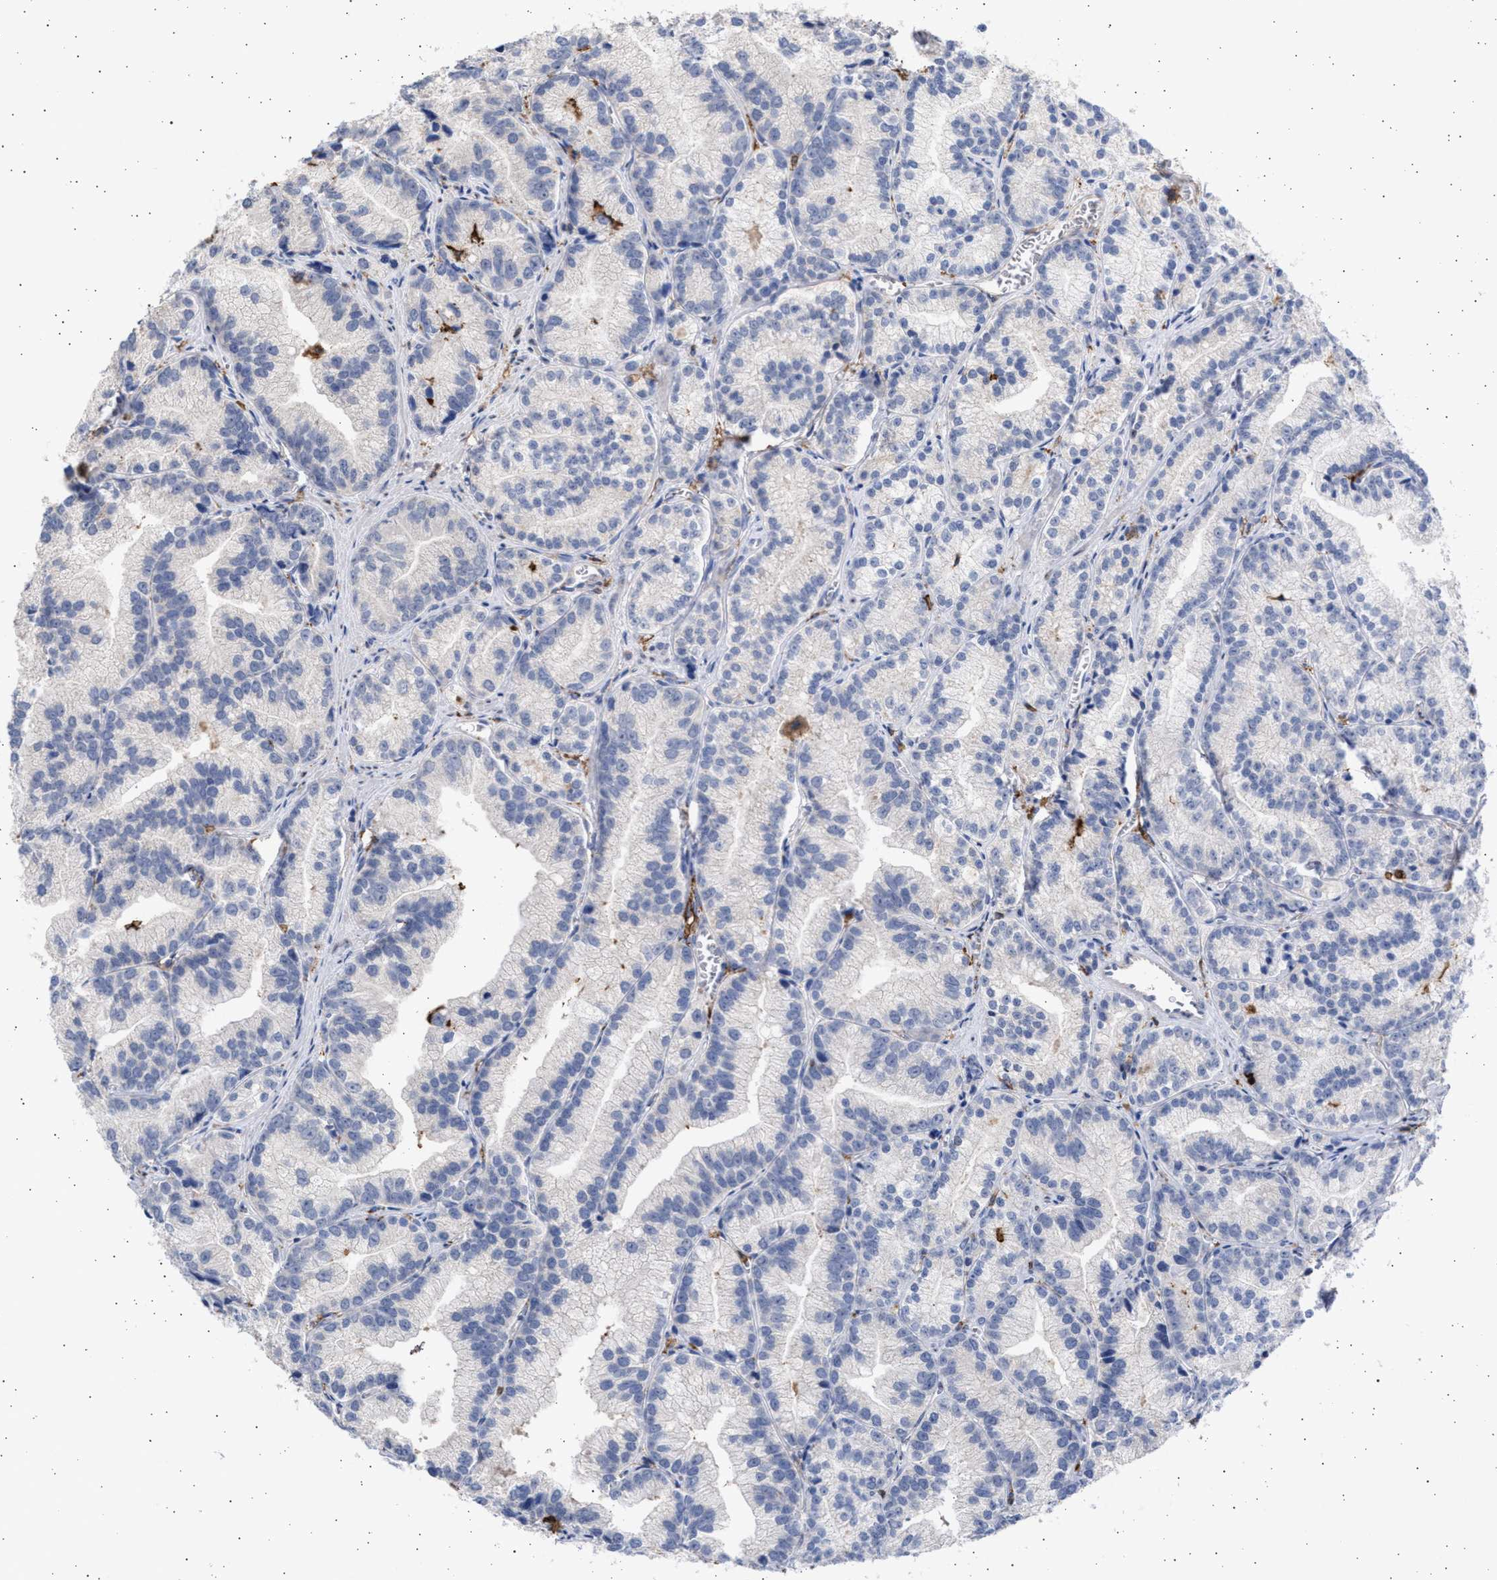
{"staining": {"intensity": "negative", "quantity": "none", "location": "none"}, "tissue": "prostate cancer", "cell_type": "Tumor cells", "image_type": "cancer", "snomed": [{"axis": "morphology", "description": "Adenocarcinoma, Low grade"}, {"axis": "topography", "description": "Prostate"}], "caption": "DAB (3,3'-diaminobenzidine) immunohistochemical staining of human prostate cancer demonstrates no significant expression in tumor cells.", "gene": "FCER1A", "patient": {"sex": "male", "age": 89}}